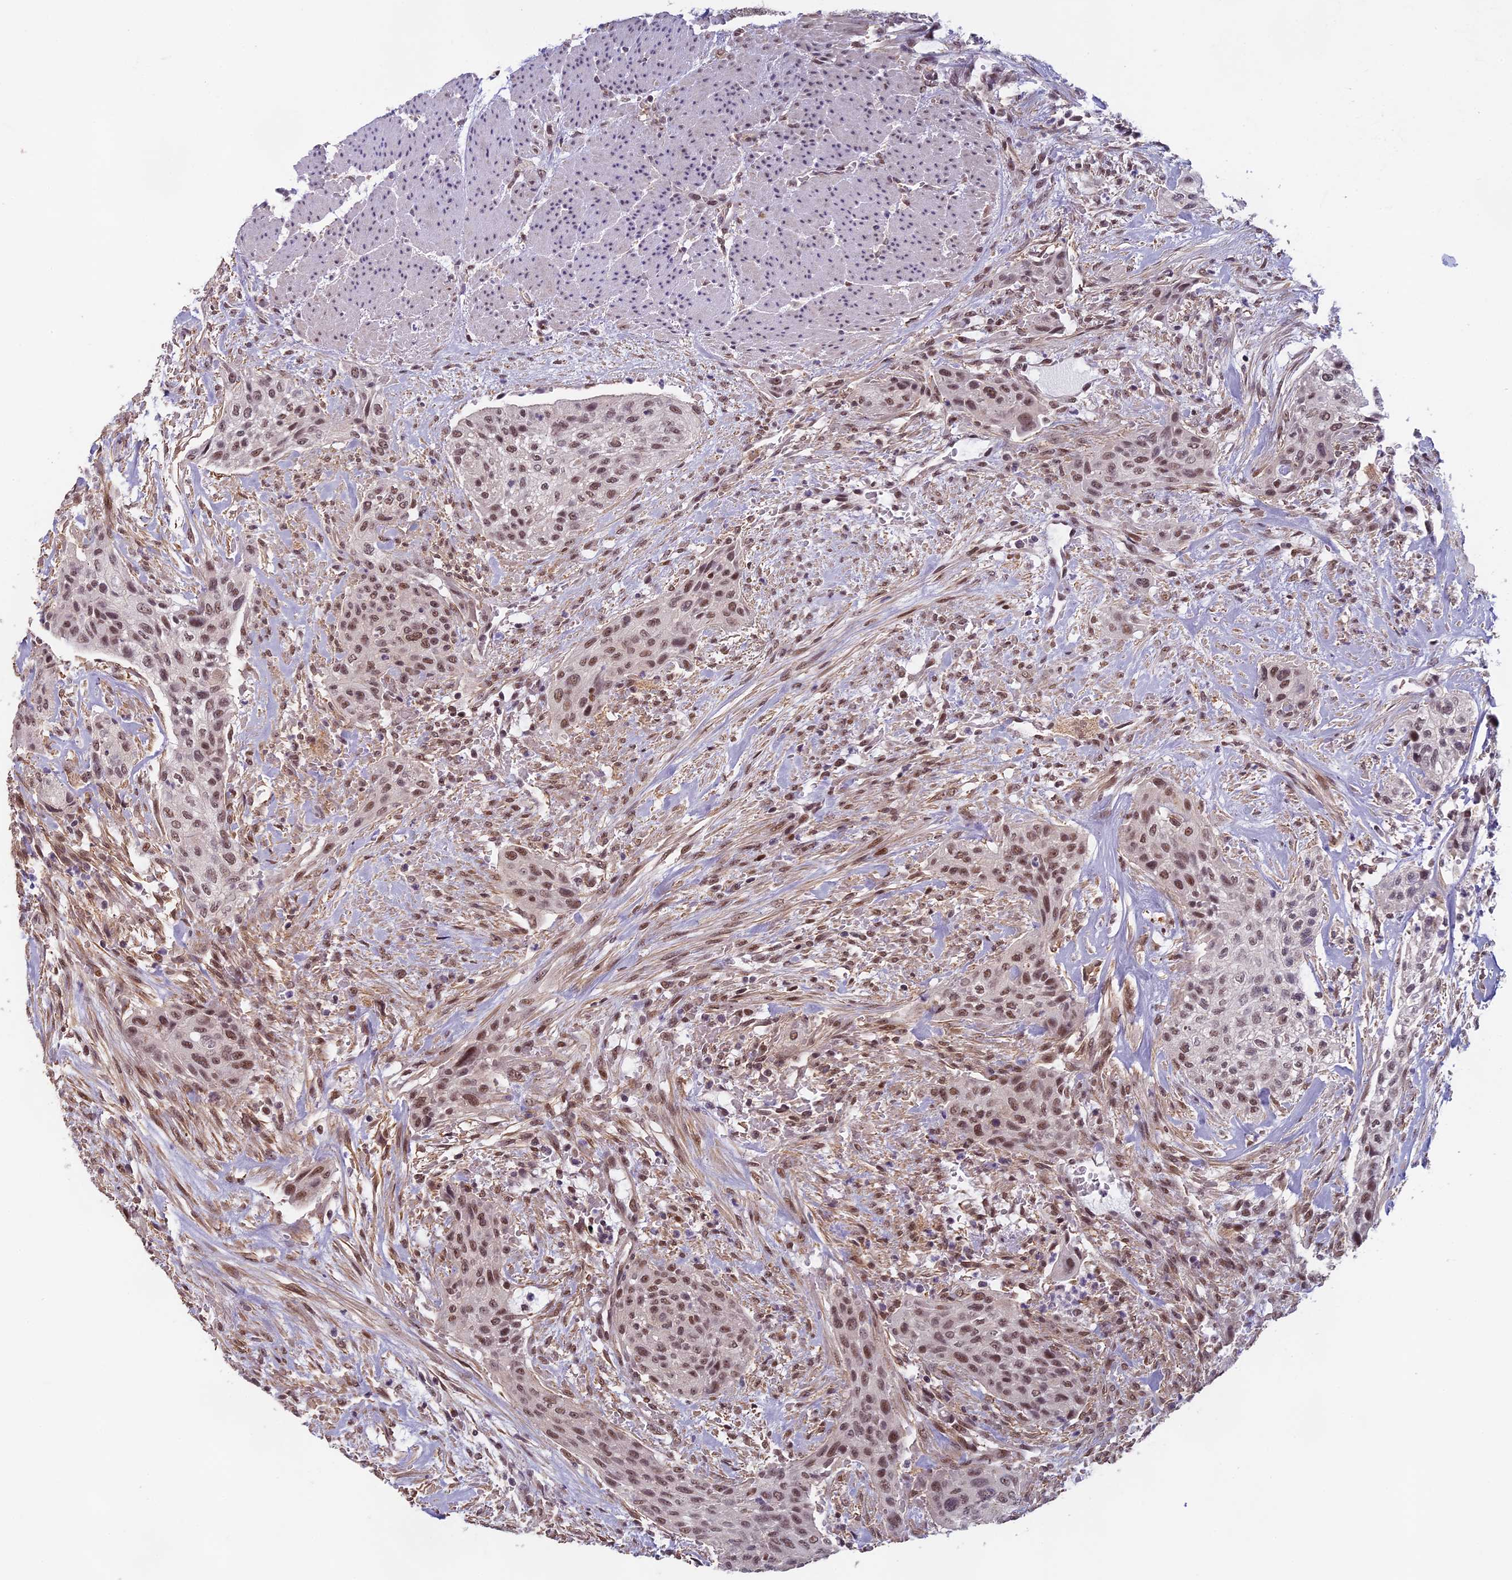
{"staining": {"intensity": "moderate", "quantity": ">75%", "location": "nuclear"}, "tissue": "urothelial cancer", "cell_type": "Tumor cells", "image_type": "cancer", "snomed": [{"axis": "morphology", "description": "Urothelial carcinoma, High grade"}, {"axis": "topography", "description": "Urinary bladder"}], "caption": "An IHC image of tumor tissue is shown. Protein staining in brown highlights moderate nuclear positivity in urothelial carcinoma (high-grade) within tumor cells. Nuclei are stained in blue.", "gene": "MORF4L1", "patient": {"sex": "male", "age": 35}}